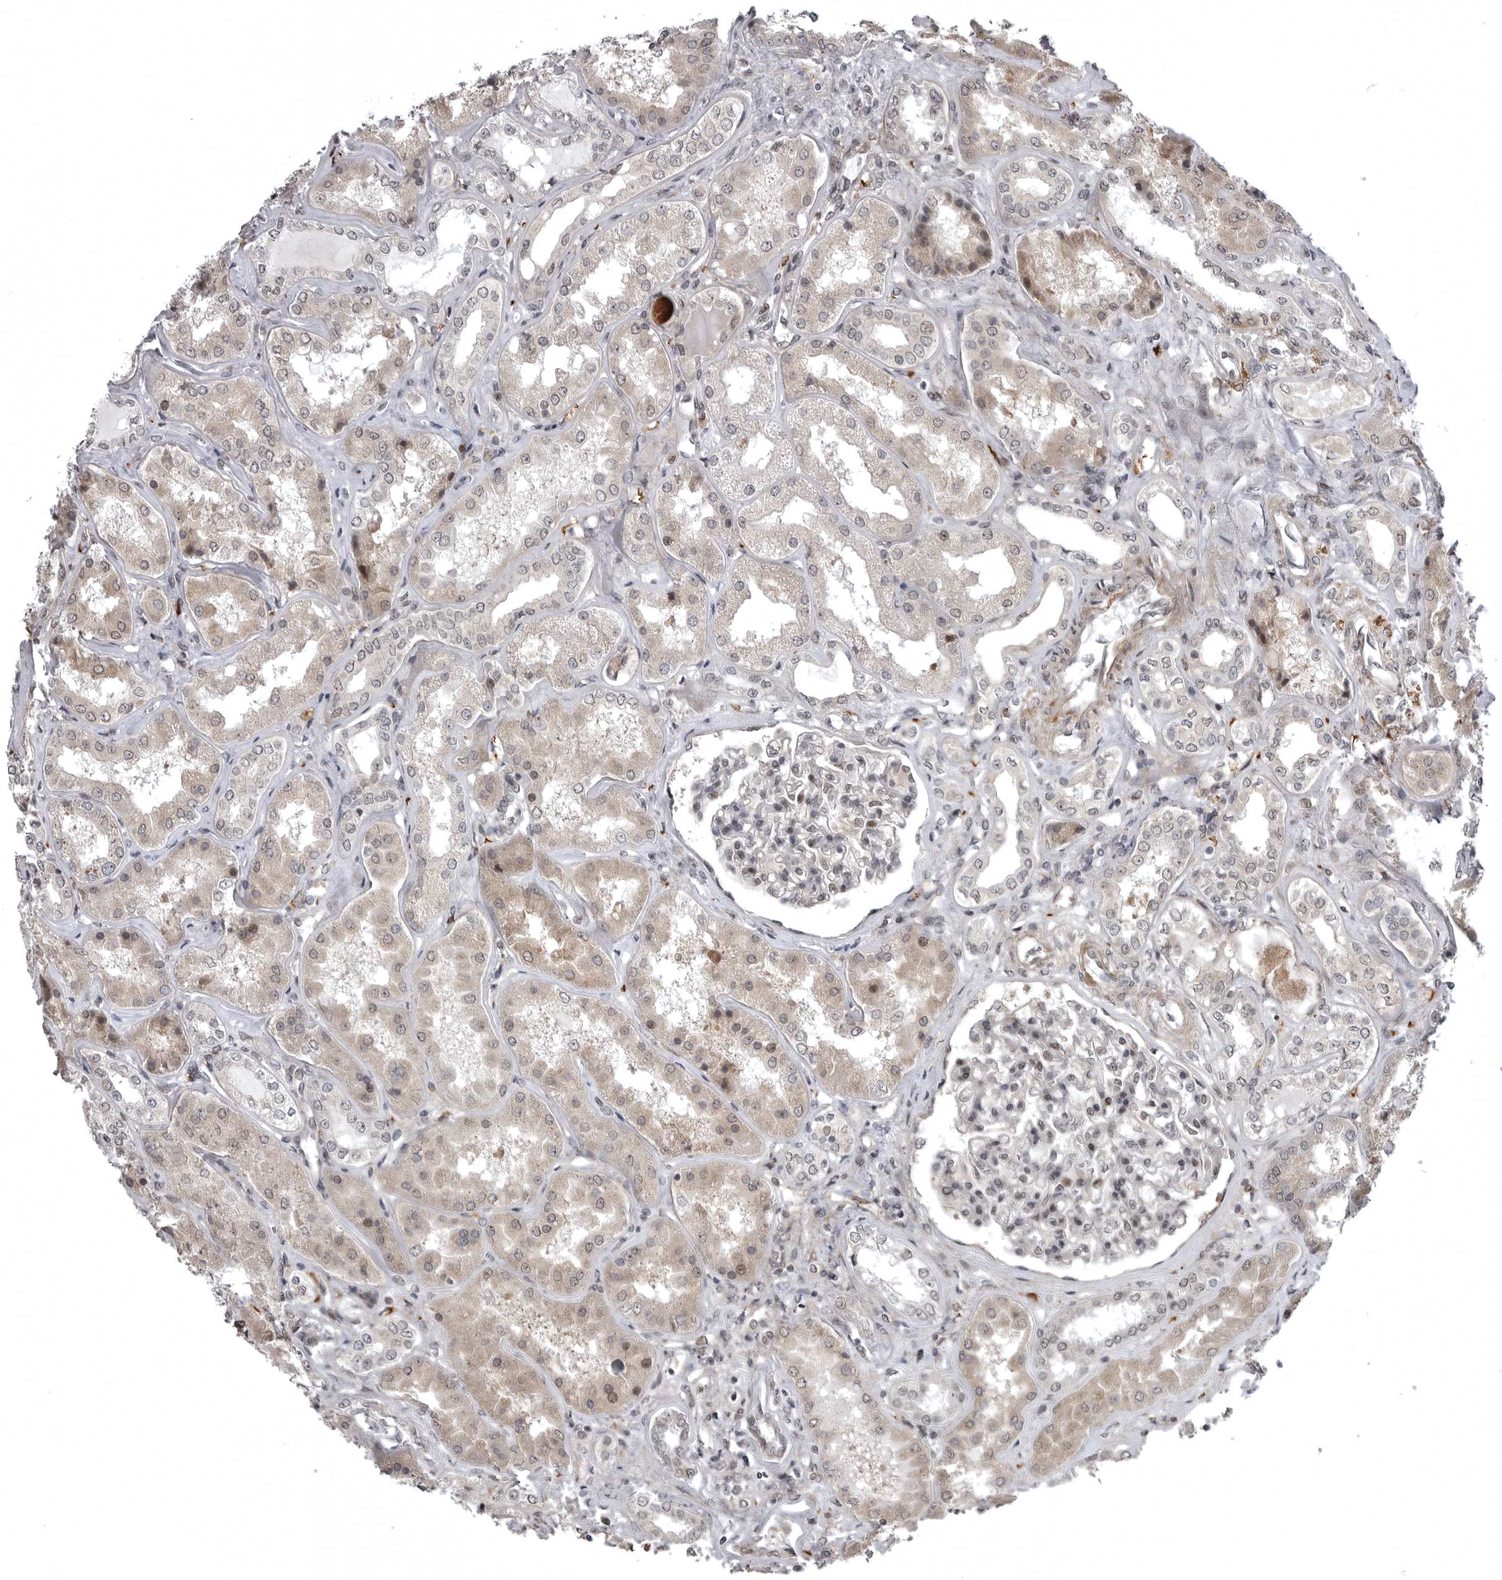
{"staining": {"intensity": "moderate", "quantity": "25%-75%", "location": "nuclear"}, "tissue": "kidney", "cell_type": "Cells in glomeruli", "image_type": "normal", "snomed": [{"axis": "morphology", "description": "Normal tissue, NOS"}, {"axis": "topography", "description": "Kidney"}], "caption": "A high-resolution photomicrograph shows immunohistochemistry (IHC) staining of benign kidney, which reveals moderate nuclear positivity in approximately 25%-75% of cells in glomeruli.", "gene": "SNX16", "patient": {"sex": "female", "age": 56}}